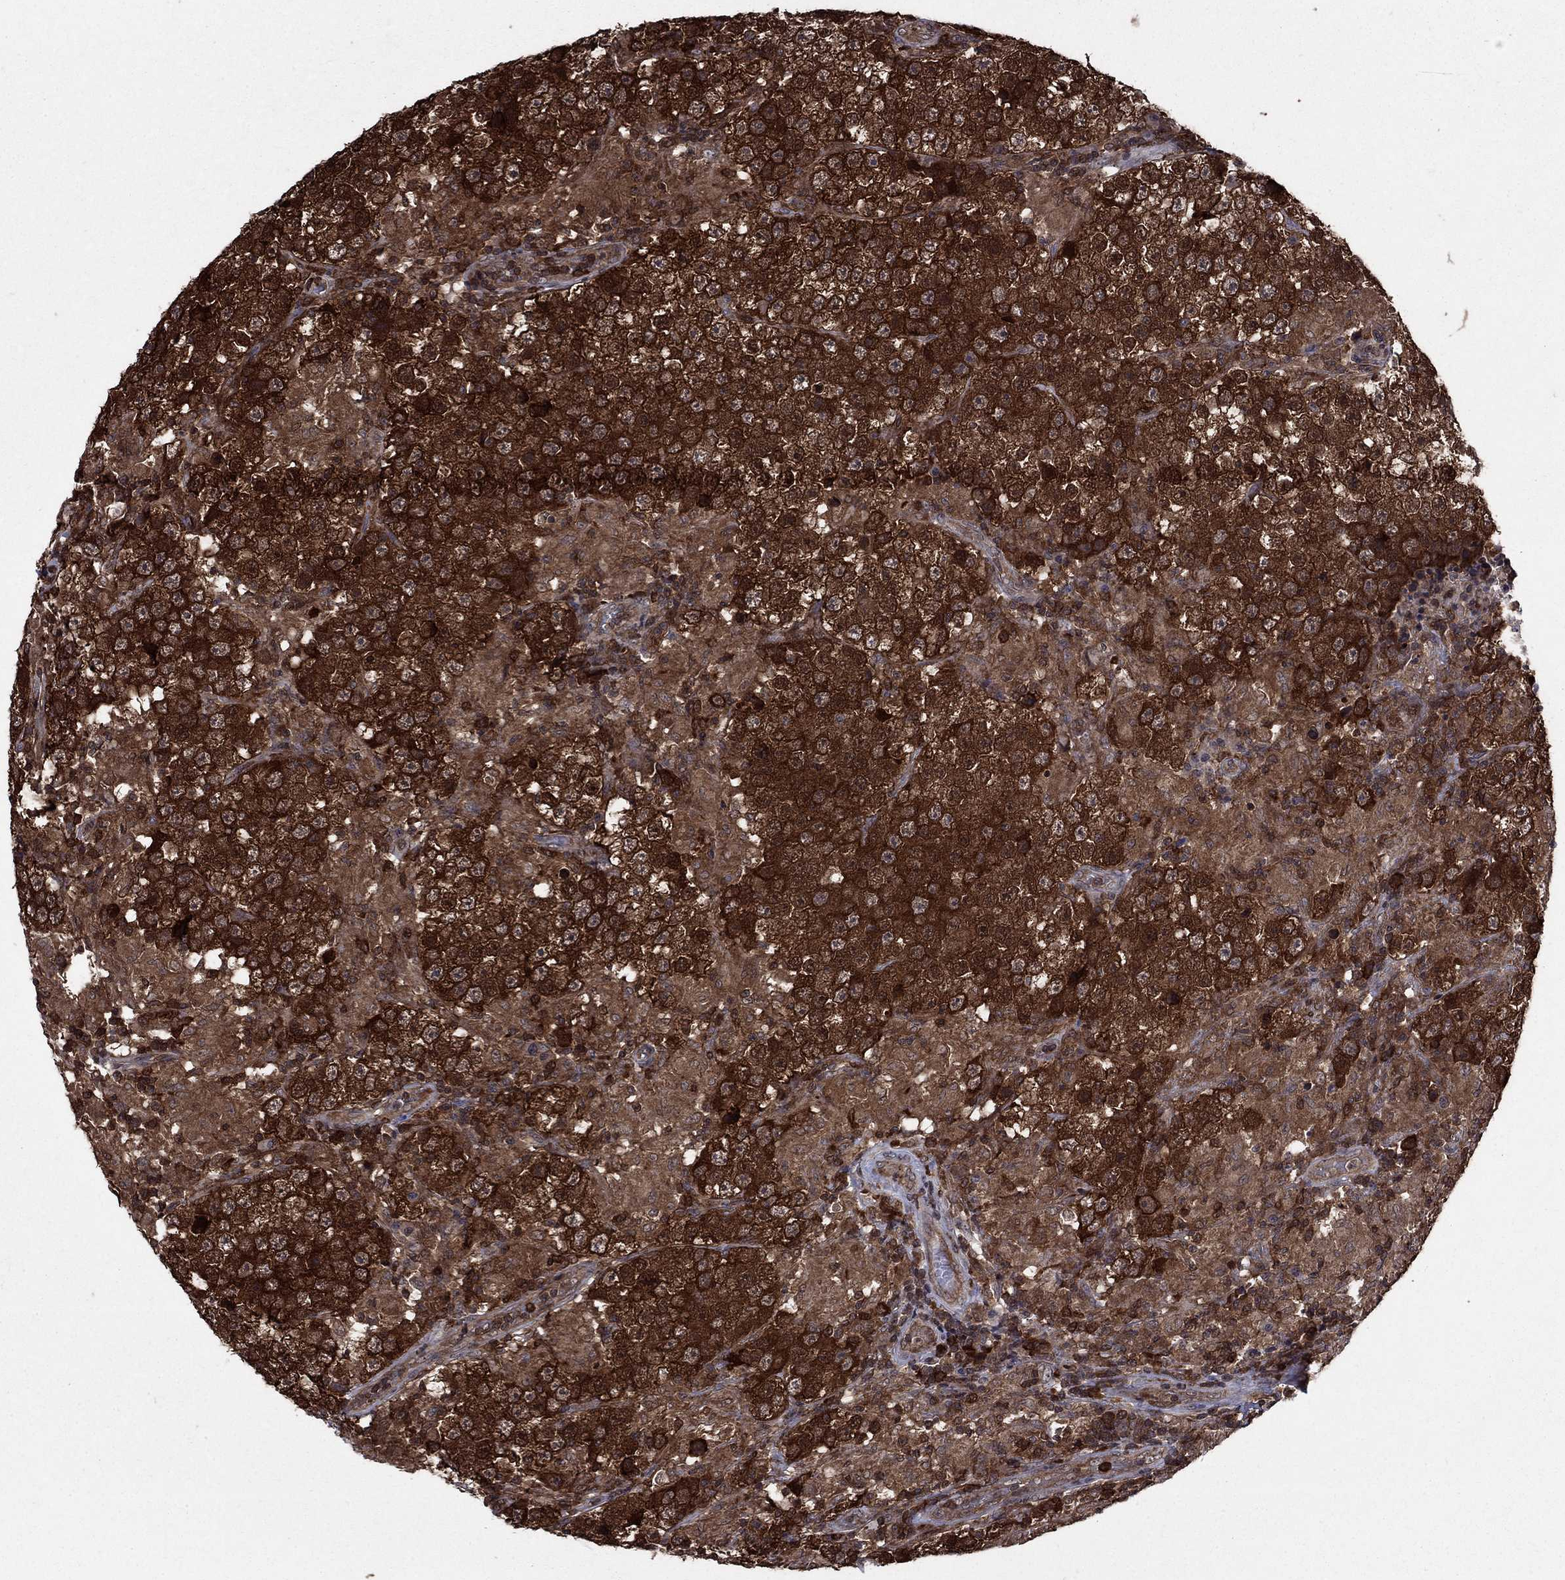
{"staining": {"intensity": "strong", "quantity": ">75%", "location": "cytoplasmic/membranous"}, "tissue": "testis cancer", "cell_type": "Tumor cells", "image_type": "cancer", "snomed": [{"axis": "morphology", "description": "Seminoma, NOS"}, {"axis": "morphology", "description": "Carcinoma, Embryonal, NOS"}, {"axis": "topography", "description": "Testis"}], "caption": "Immunohistochemistry (IHC) of testis embryonal carcinoma displays high levels of strong cytoplasmic/membranous positivity in approximately >75% of tumor cells.", "gene": "CACYBP", "patient": {"sex": "male", "age": 41}}